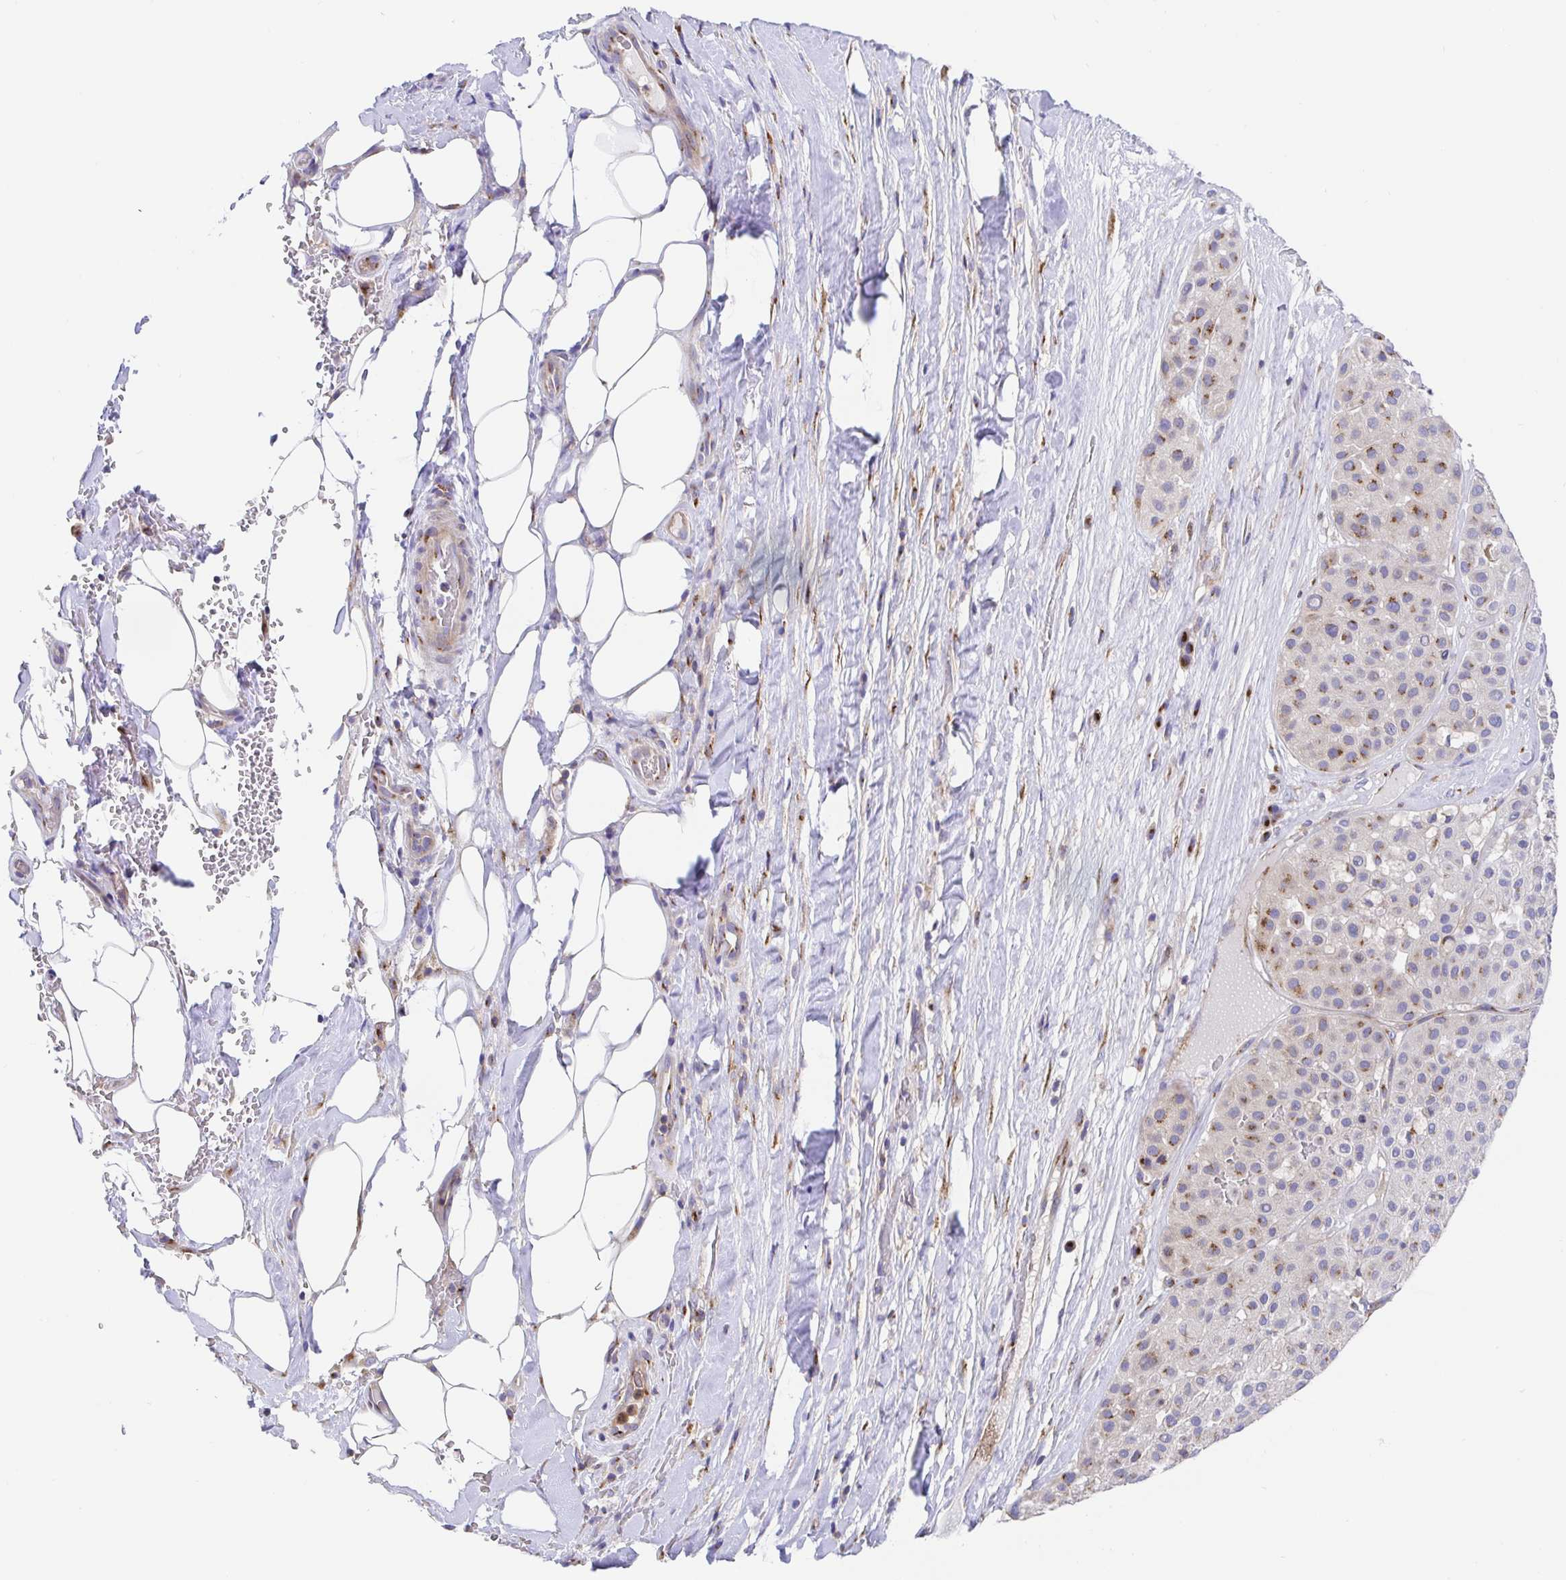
{"staining": {"intensity": "moderate", "quantity": "25%-75%", "location": "cytoplasmic/membranous"}, "tissue": "melanoma", "cell_type": "Tumor cells", "image_type": "cancer", "snomed": [{"axis": "morphology", "description": "Malignant melanoma, Metastatic site"}, {"axis": "topography", "description": "Smooth muscle"}], "caption": "This is a photomicrograph of immunohistochemistry staining of melanoma, which shows moderate positivity in the cytoplasmic/membranous of tumor cells.", "gene": "GOLGA1", "patient": {"sex": "male", "age": 41}}